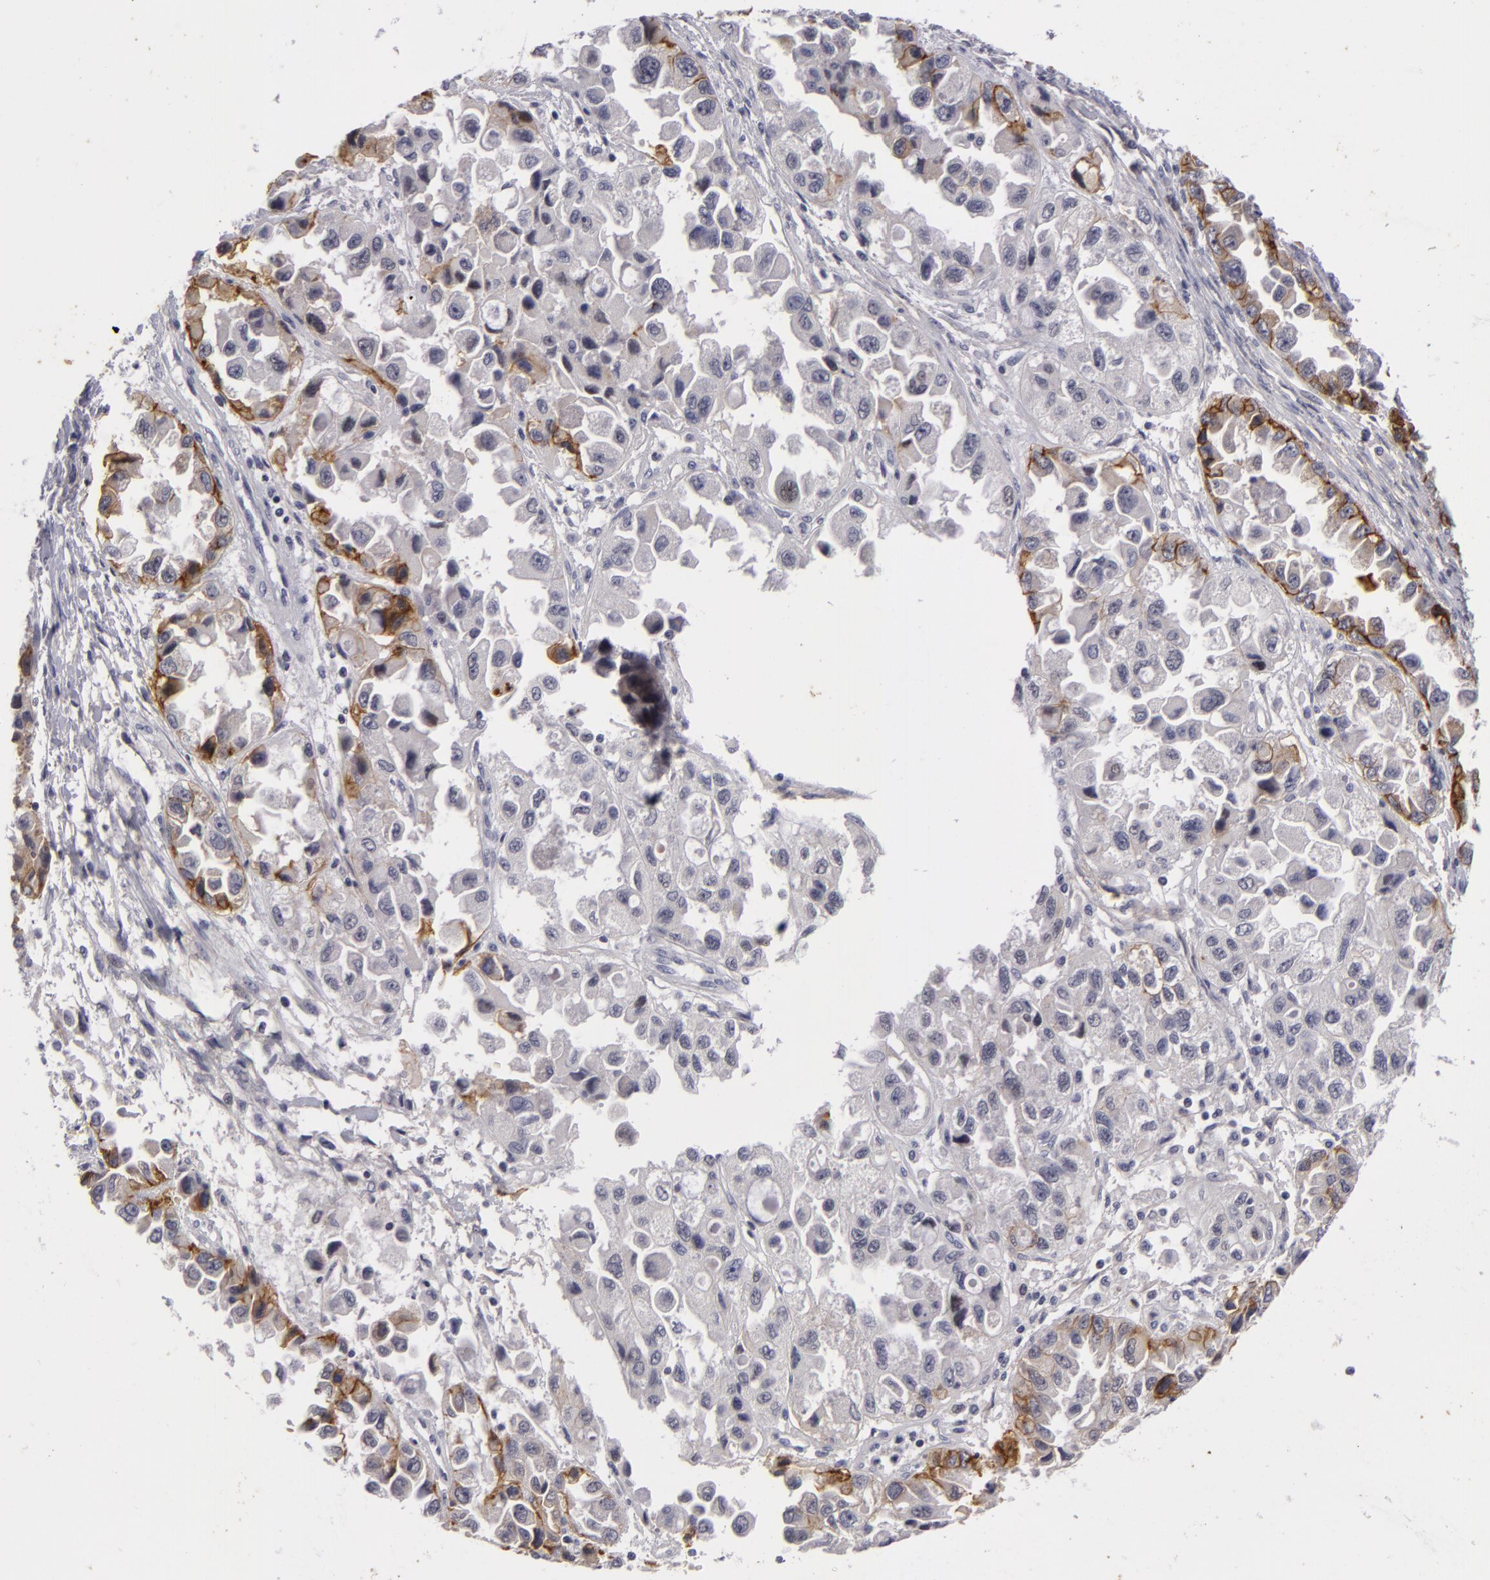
{"staining": {"intensity": "moderate", "quantity": ">75%", "location": "cytoplasmic/membranous"}, "tissue": "ovarian cancer", "cell_type": "Tumor cells", "image_type": "cancer", "snomed": [{"axis": "morphology", "description": "Cystadenocarcinoma, serous, NOS"}, {"axis": "topography", "description": "Ovary"}], "caption": "Immunohistochemistry (IHC) (DAB) staining of ovarian cancer (serous cystadenocarcinoma) shows moderate cytoplasmic/membranous protein staining in about >75% of tumor cells.", "gene": "NLGN4X", "patient": {"sex": "female", "age": 84}}